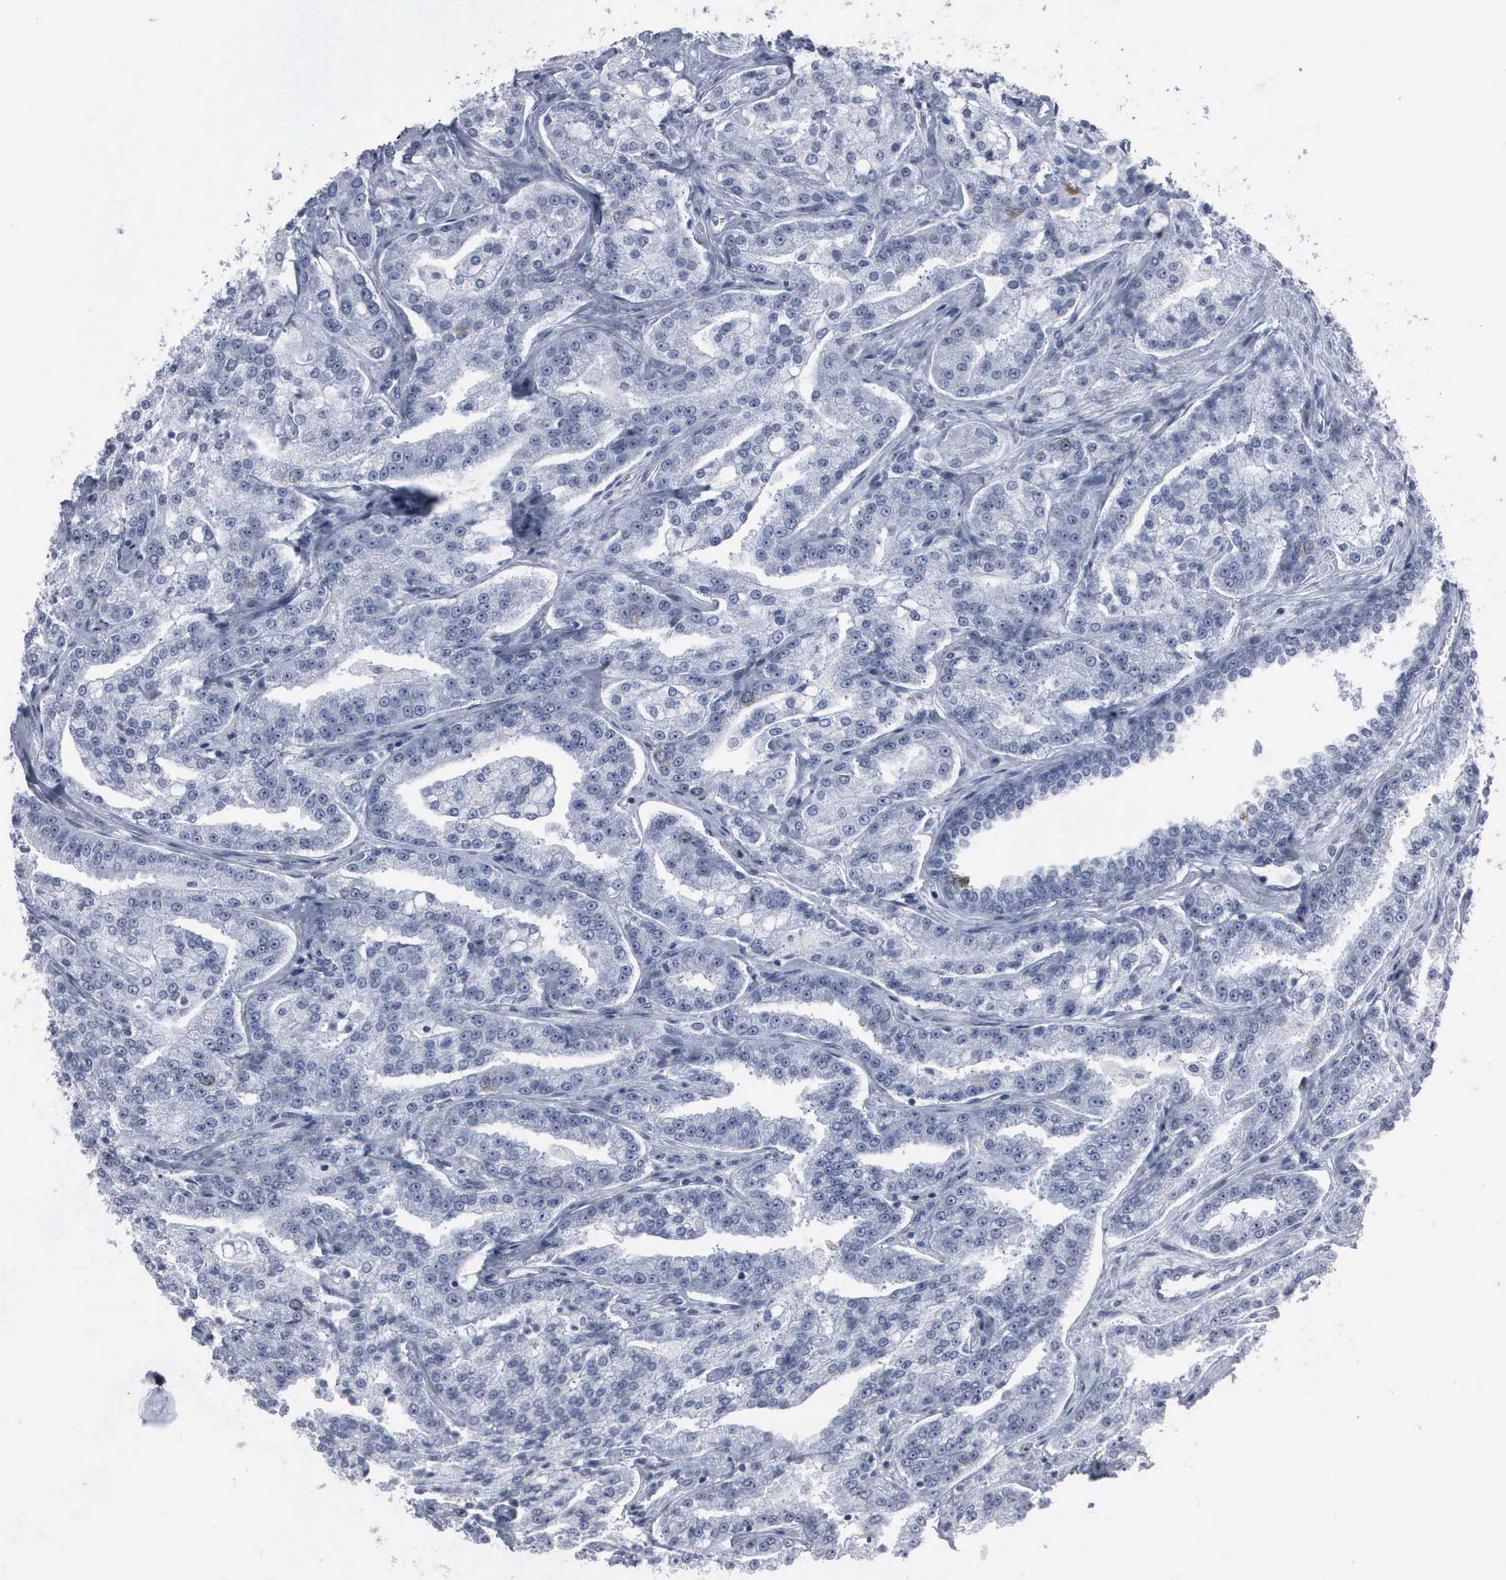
{"staining": {"intensity": "weak", "quantity": "<25%", "location": "cytoplasmic/membranous,nuclear"}, "tissue": "prostate cancer", "cell_type": "Tumor cells", "image_type": "cancer", "snomed": [{"axis": "morphology", "description": "Adenocarcinoma, Medium grade"}, {"axis": "topography", "description": "Prostate"}], "caption": "This histopathology image is of prostate cancer stained with IHC to label a protein in brown with the nuclei are counter-stained blue. There is no positivity in tumor cells.", "gene": "CCNB1", "patient": {"sex": "male", "age": 72}}